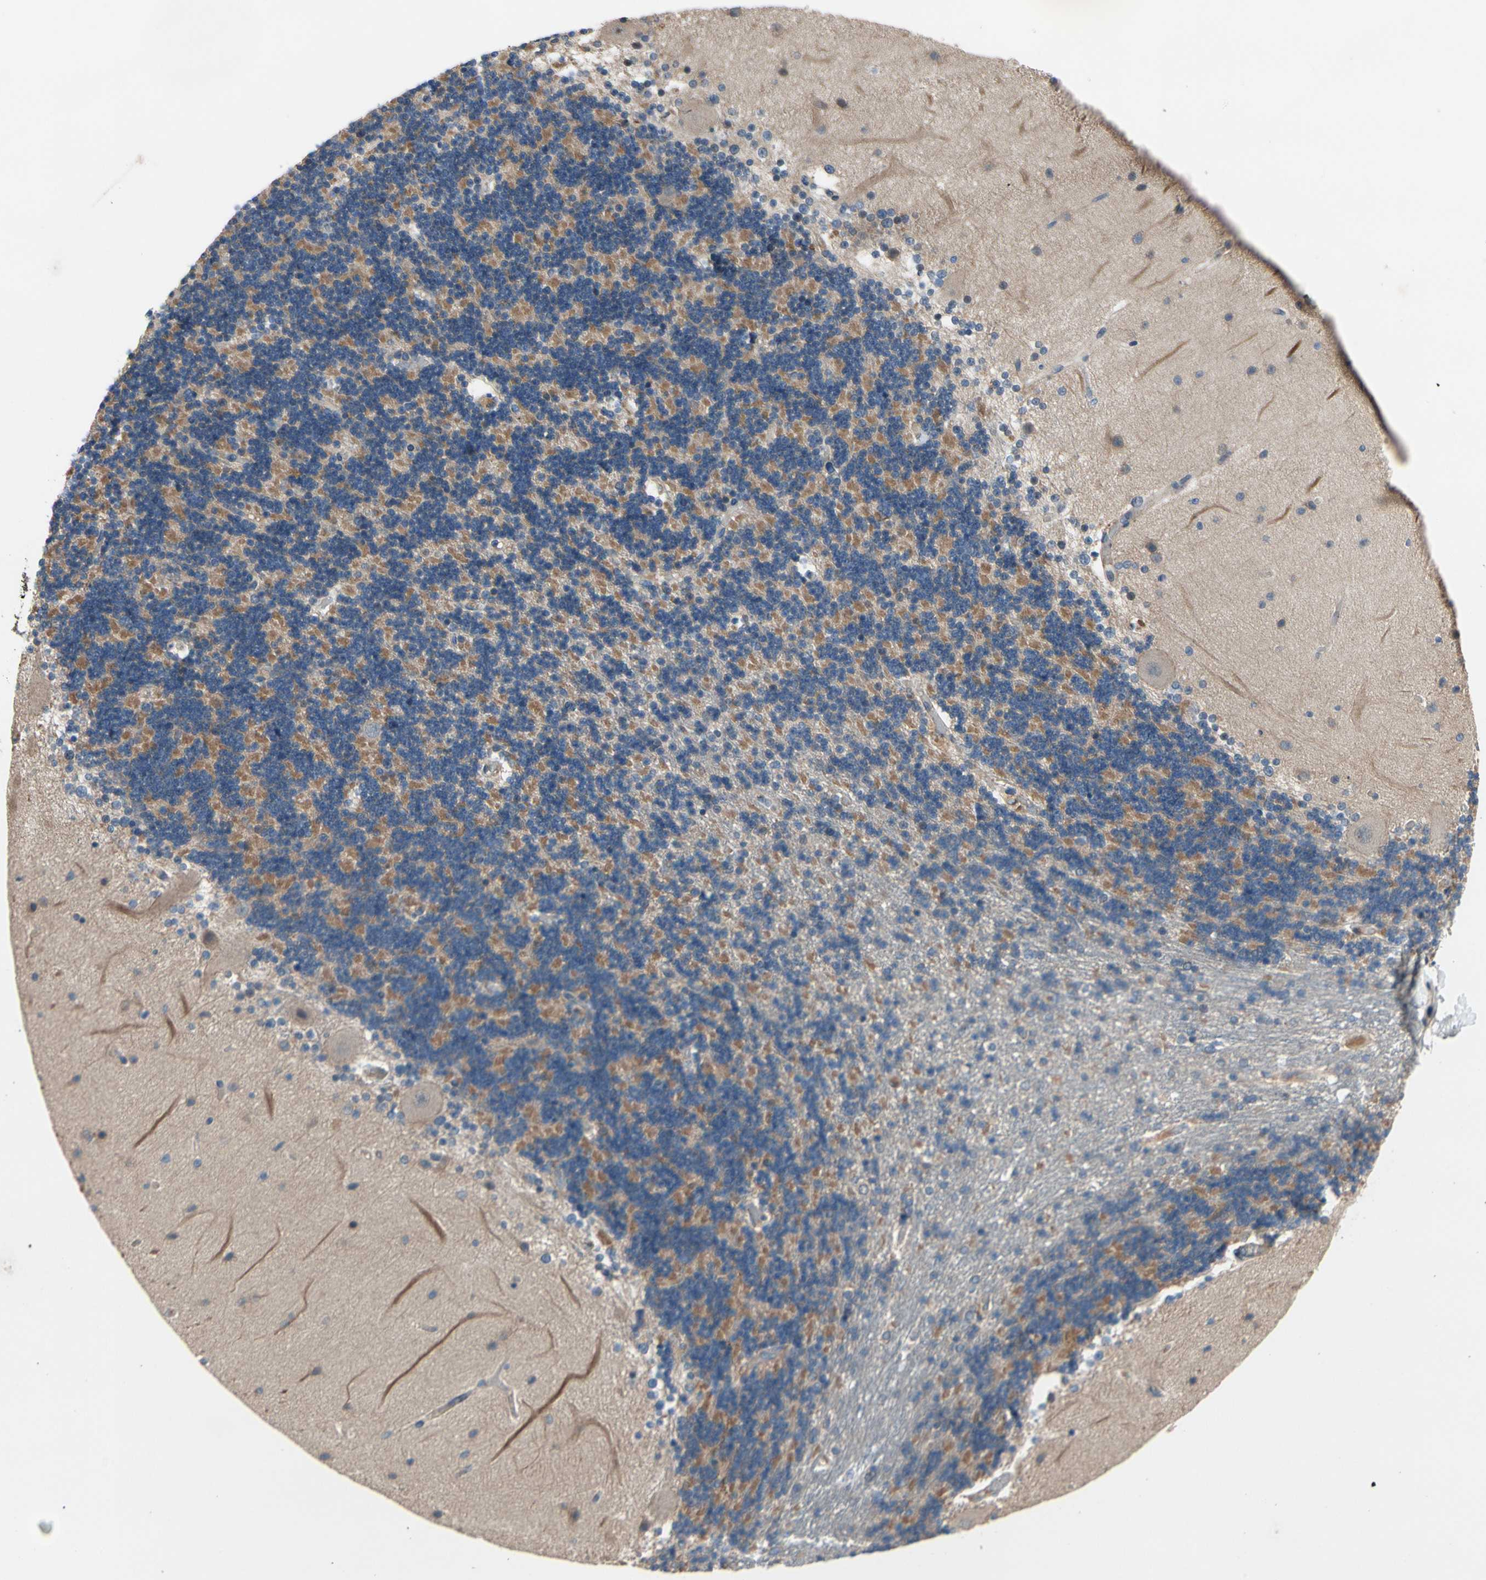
{"staining": {"intensity": "moderate", "quantity": "<25%", "location": "cytoplasmic/membranous"}, "tissue": "cerebellum", "cell_type": "Cells in granular layer", "image_type": "normal", "snomed": [{"axis": "morphology", "description": "Normal tissue, NOS"}, {"axis": "topography", "description": "Cerebellum"}], "caption": "Unremarkable cerebellum demonstrates moderate cytoplasmic/membranous positivity in approximately <25% of cells in granular layer, visualized by immunohistochemistry. (brown staining indicates protein expression, while blue staining denotes nuclei).", "gene": "ICAM5", "patient": {"sex": "female", "age": 54}}